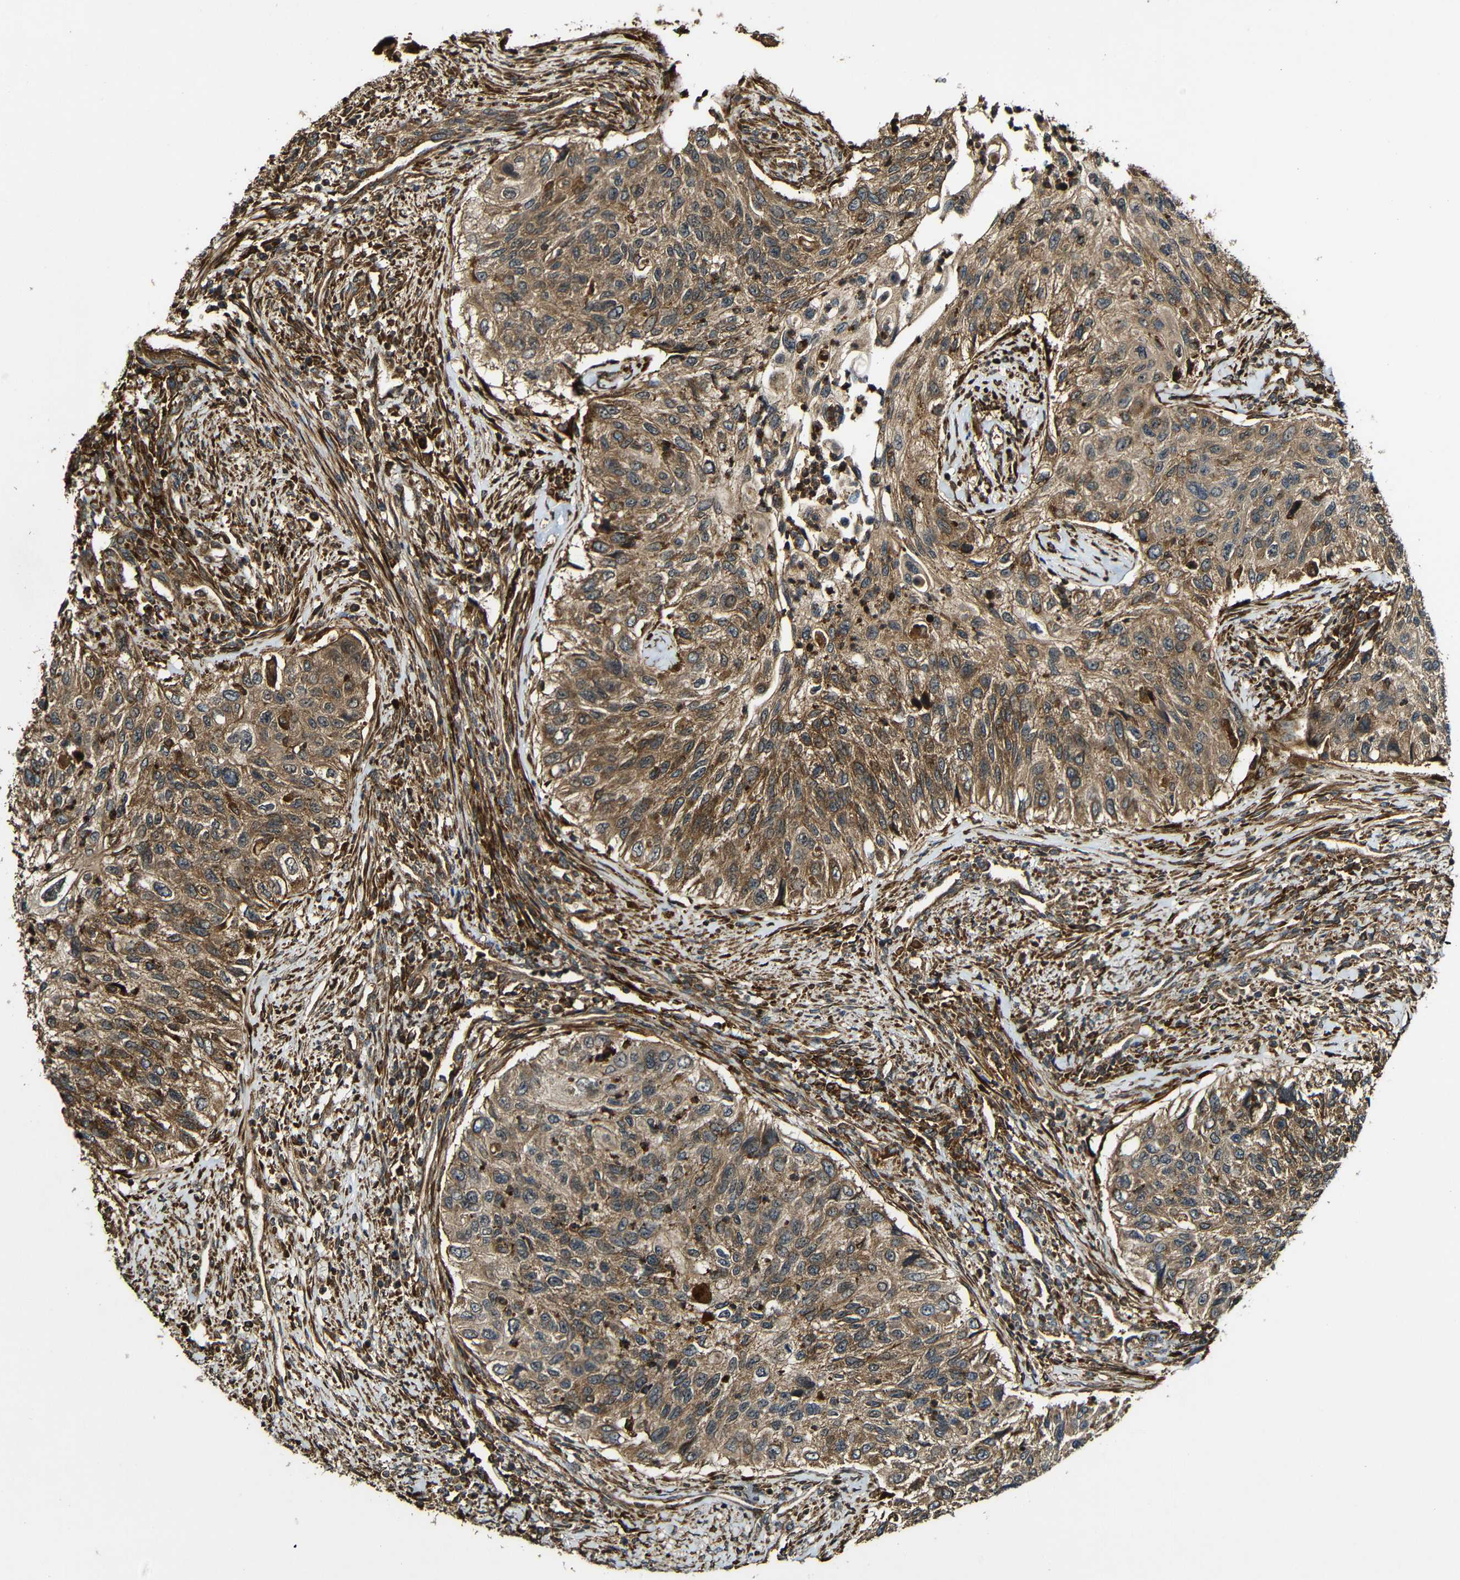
{"staining": {"intensity": "moderate", "quantity": ">75%", "location": "cytoplasmic/membranous"}, "tissue": "urothelial cancer", "cell_type": "Tumor cells", "image_type": "cancer", "snomed": [{"axis": "morphology", "description": "Urothelial carcinoma, High grade"}, {"axis": "topography", "description": "Urinary bladder"}], "caption": "Moderate cytoplasmic/membranous protein expression is present in approximately >75% of tumor cells in high-grade urothelial carcinoma.", "gene": "CASP8", "patient": {"sex": "female", "age": 60}}